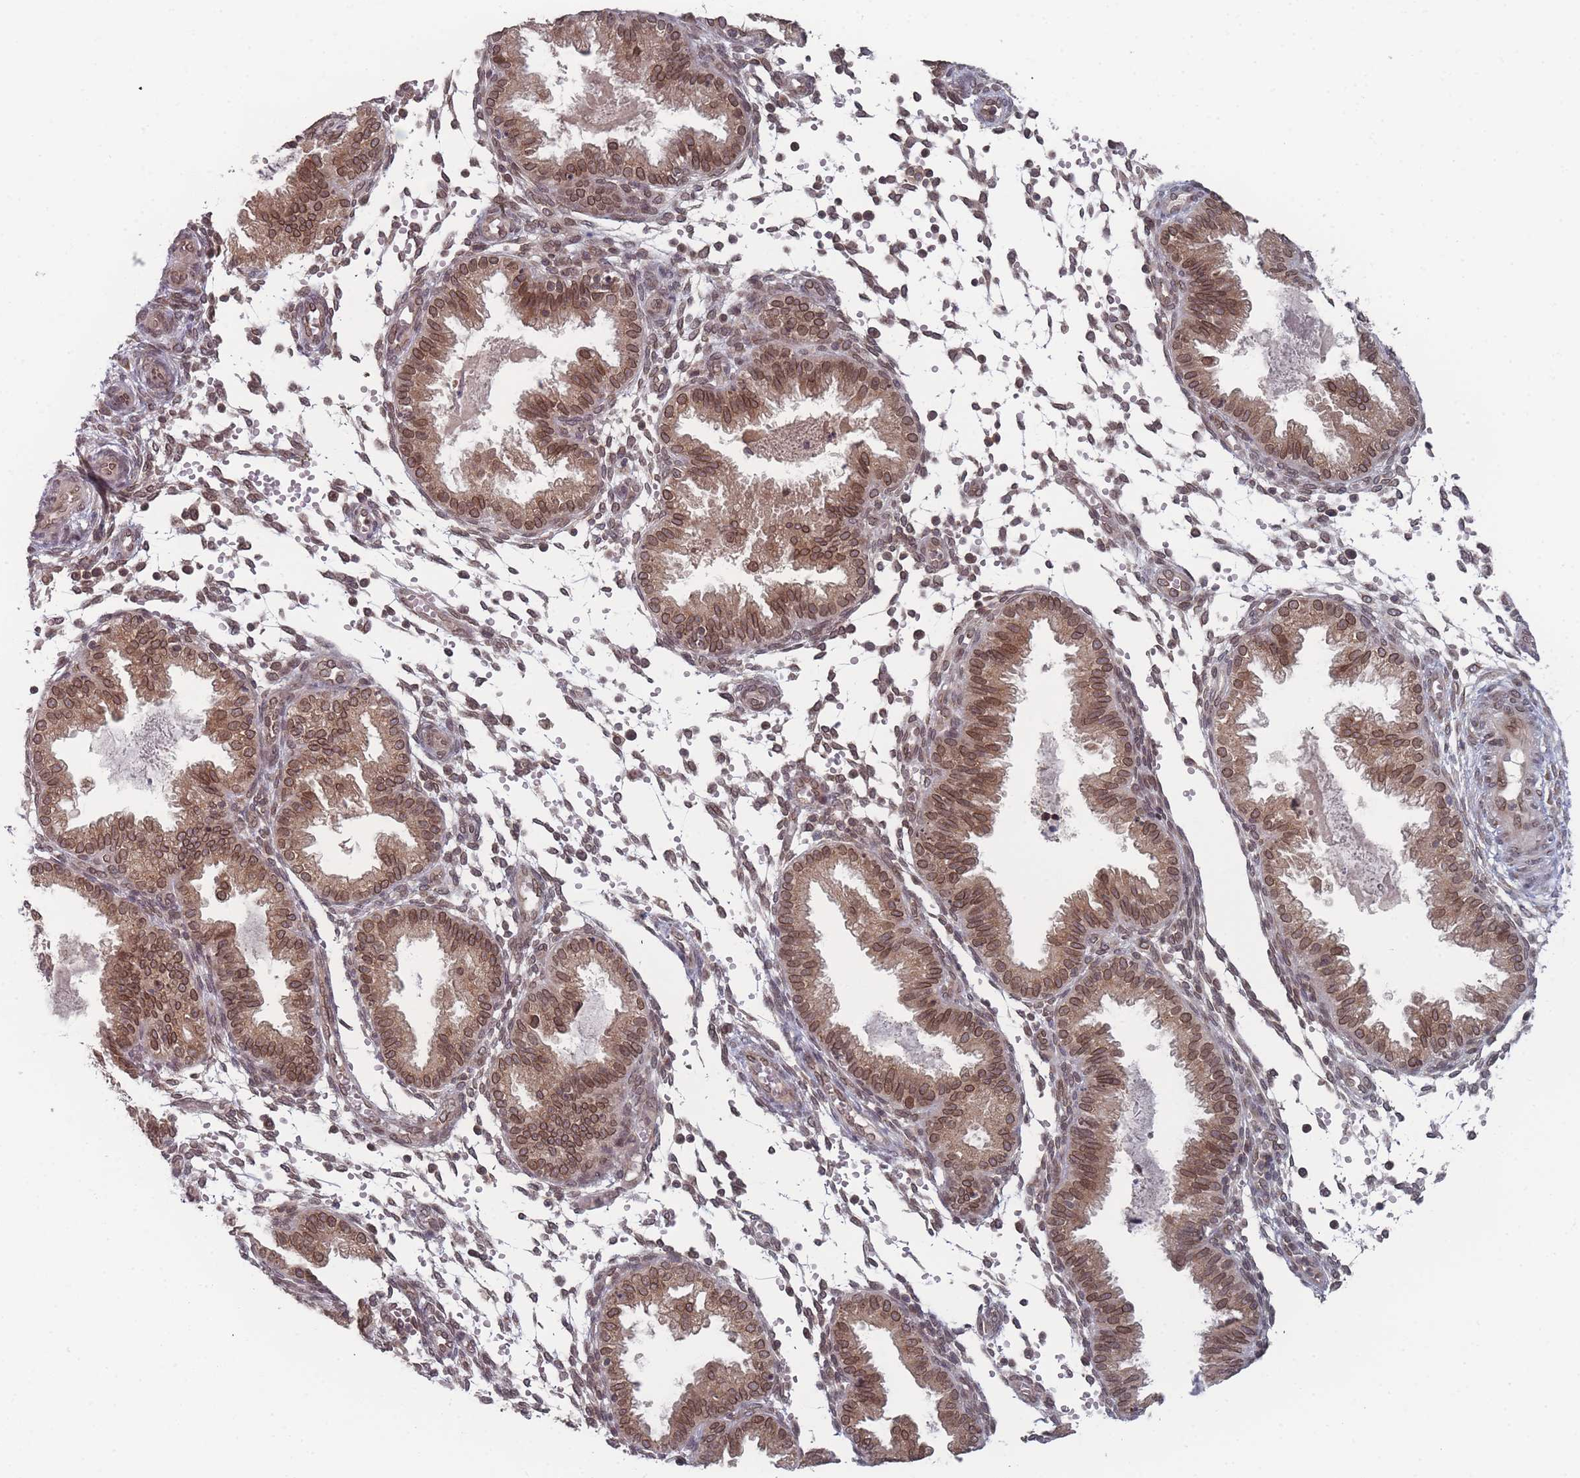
{"staining": {"intensity": "weak", "quantity": "25%-75%", "location": "cytoplasmic/membranous,nuclear"}, "tissue": "endometrium", "cell_type": "Cells in endometrial stroma", "image_type": "normal", "snomed": [{"axis": "morphology", "description": "Normal tissue, NOS"}, {"axis": "topography", "description": "Endometrium"}], "caption": "A brown stain shows weak cytoplasmic/membranous,nuclear staining of a protein in cells in endometrial stroma of unremarkable human endometrium. (DAB IHC with brightfield microscopy, high magnification).", "gene": "TBC1D25", "patient": {"sex": "female", "age": 33}}